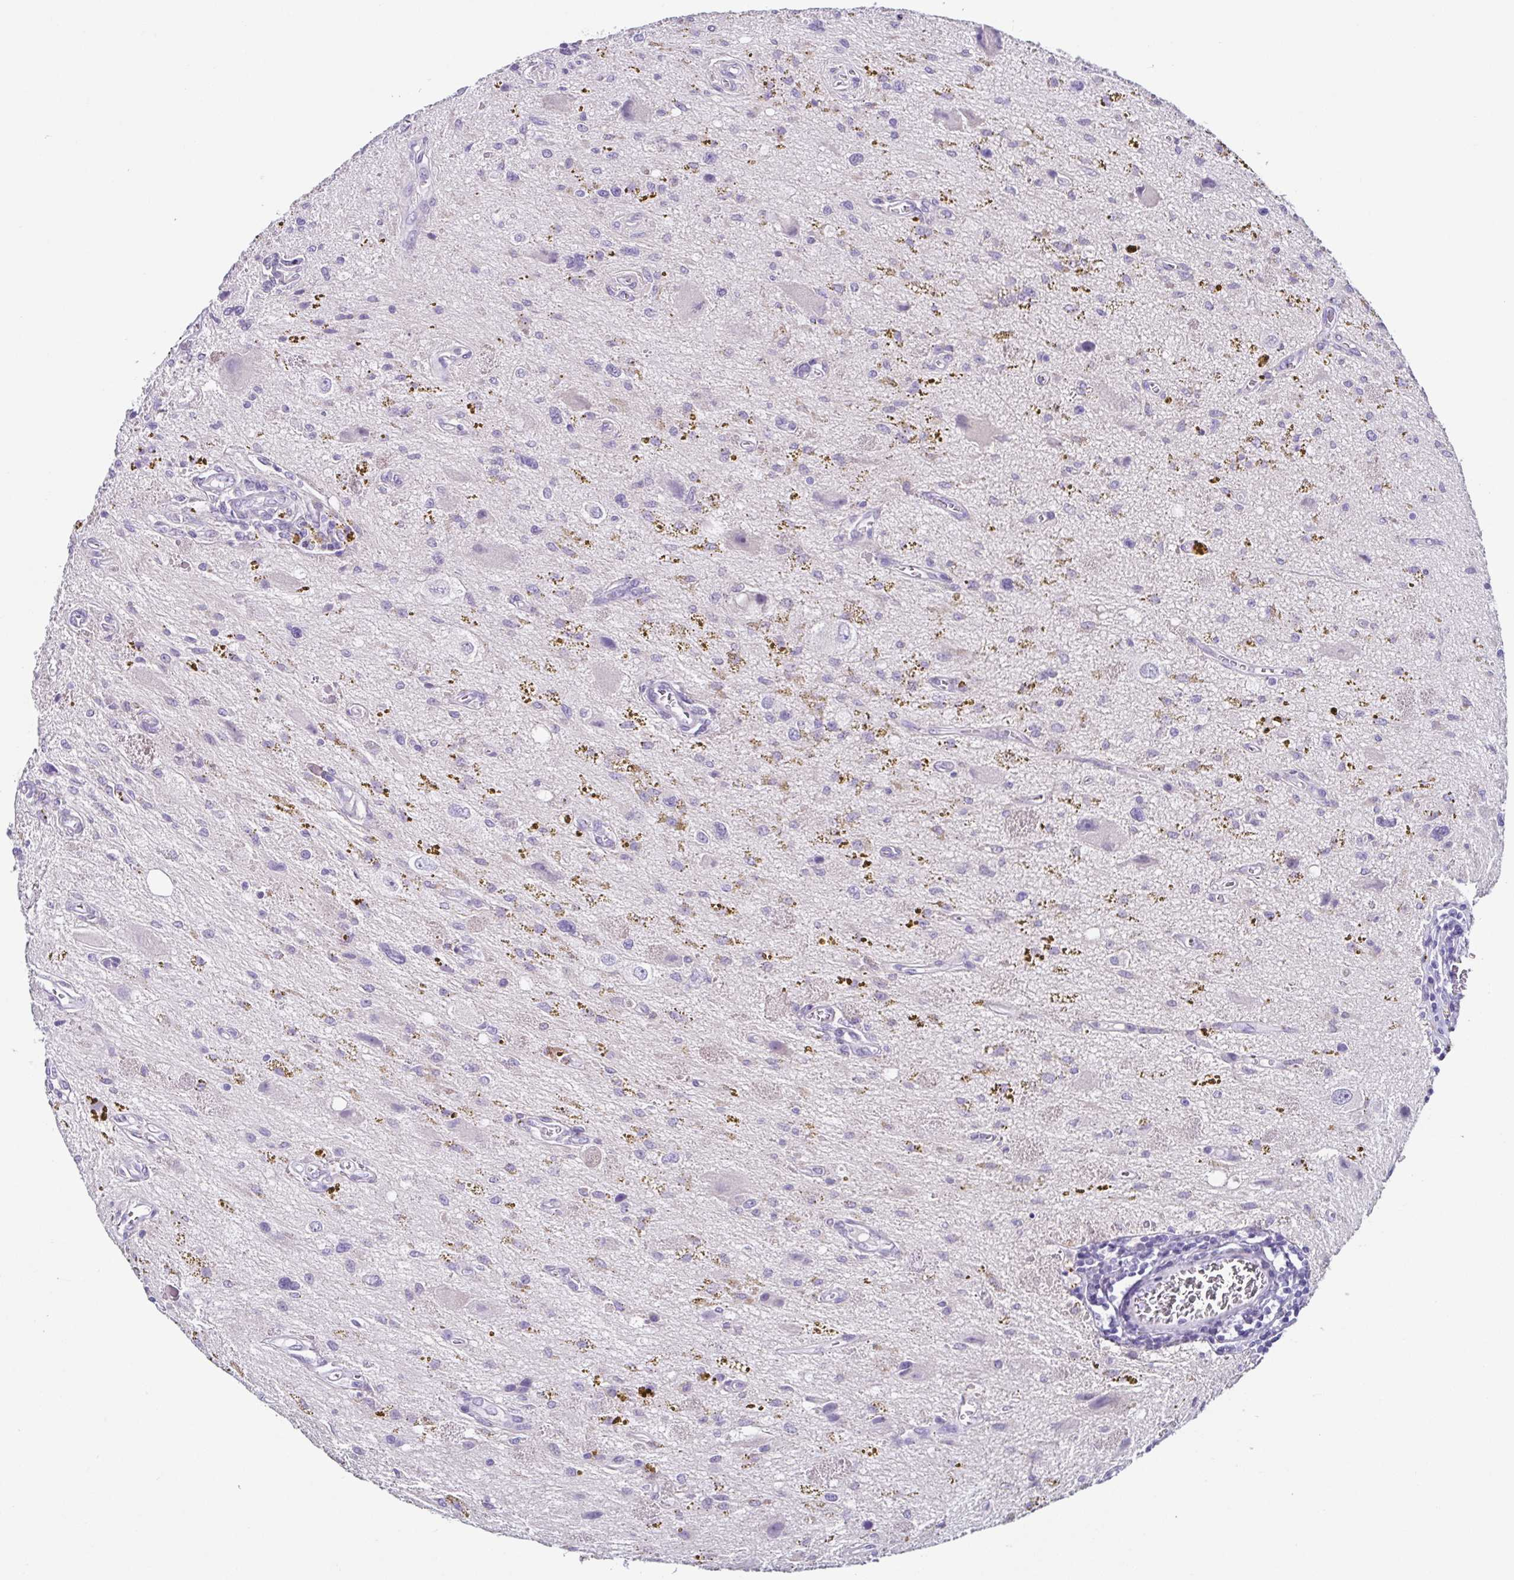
{"staining": {"intensity": "negative", "quantity": "none", "location": "none"}, "tissue": "glioma", "cell_type": "Tumor cells", "image_type": "cancer", "snomed": [{"axis": "morphology", "description": "Glioma, malignant, Low grade"}, {"axis": "topography", "description": "Cerebellum"}], "caption": "High magnification brightfield microscopy of malignant glioma (low-grade) stained with DAB (3,3'-diaminobenzidine) (brown) and counterstained with hematoxylin (blue): tumor cells show no significant staining.", "gene": "RDH11", "patient": {"sex": "female", "age": 14}}